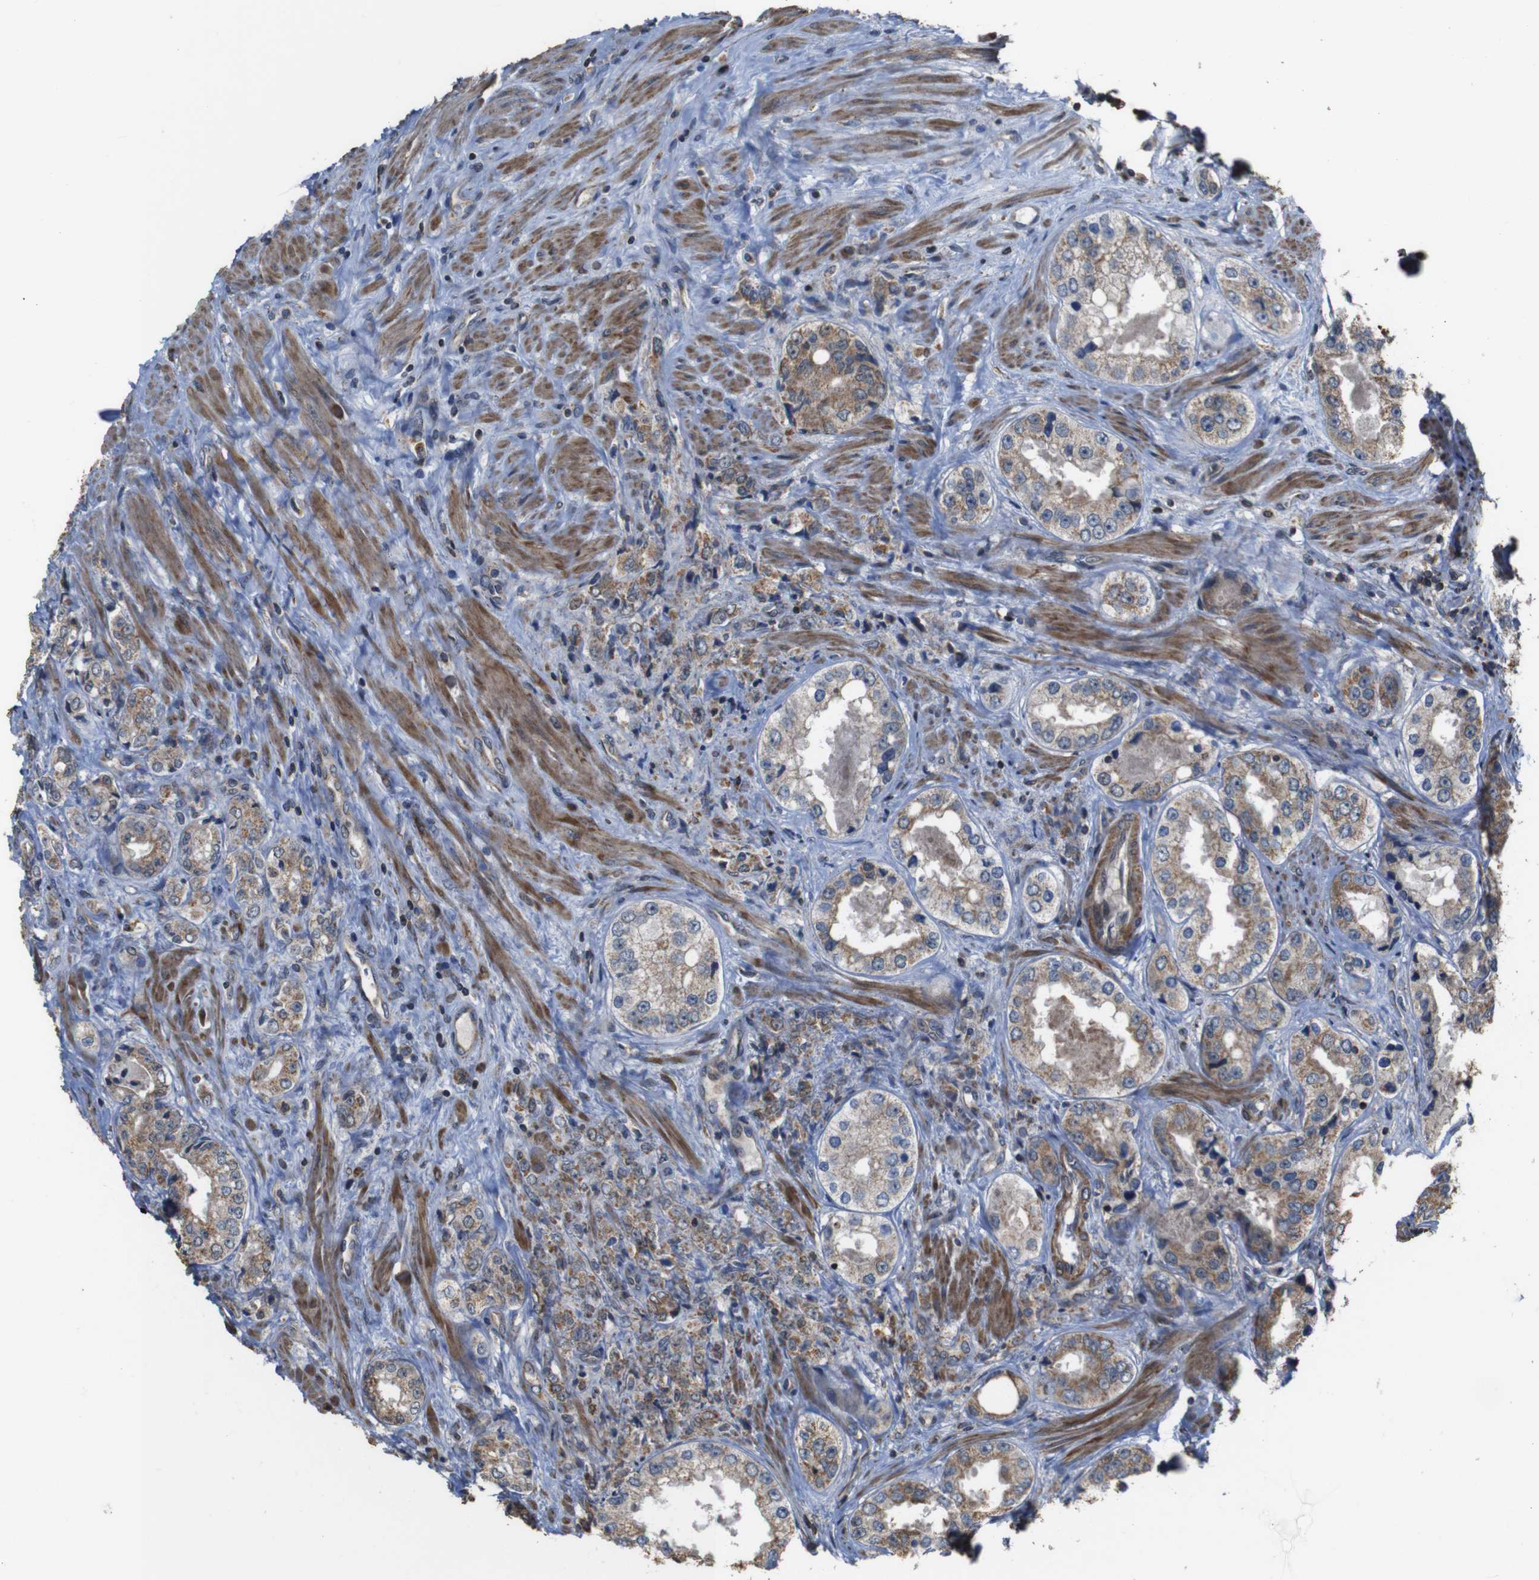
{"staining": {"intensity": "moderate", "quantity": ">75%", "location": "cytoplasmic/membranous"}, "tissue": "prostate cancer", "cell_type": "Tumor cells", "image_type": "cancer", "snomed": [{"axis": "morphology", "description": "Adenocarcinoma, High grade"}, {"axis": "topography", "description": "Prostate"}], "caption": "About >75% of tumor cells in prostate high-grade adenocarcinoma demonstrate moderate cytoplasmic/membranous protein staining as visualized by brown immunohistochemical staining.", "gene": "SNN", "patient": {"sex": "male", "age": 61}}